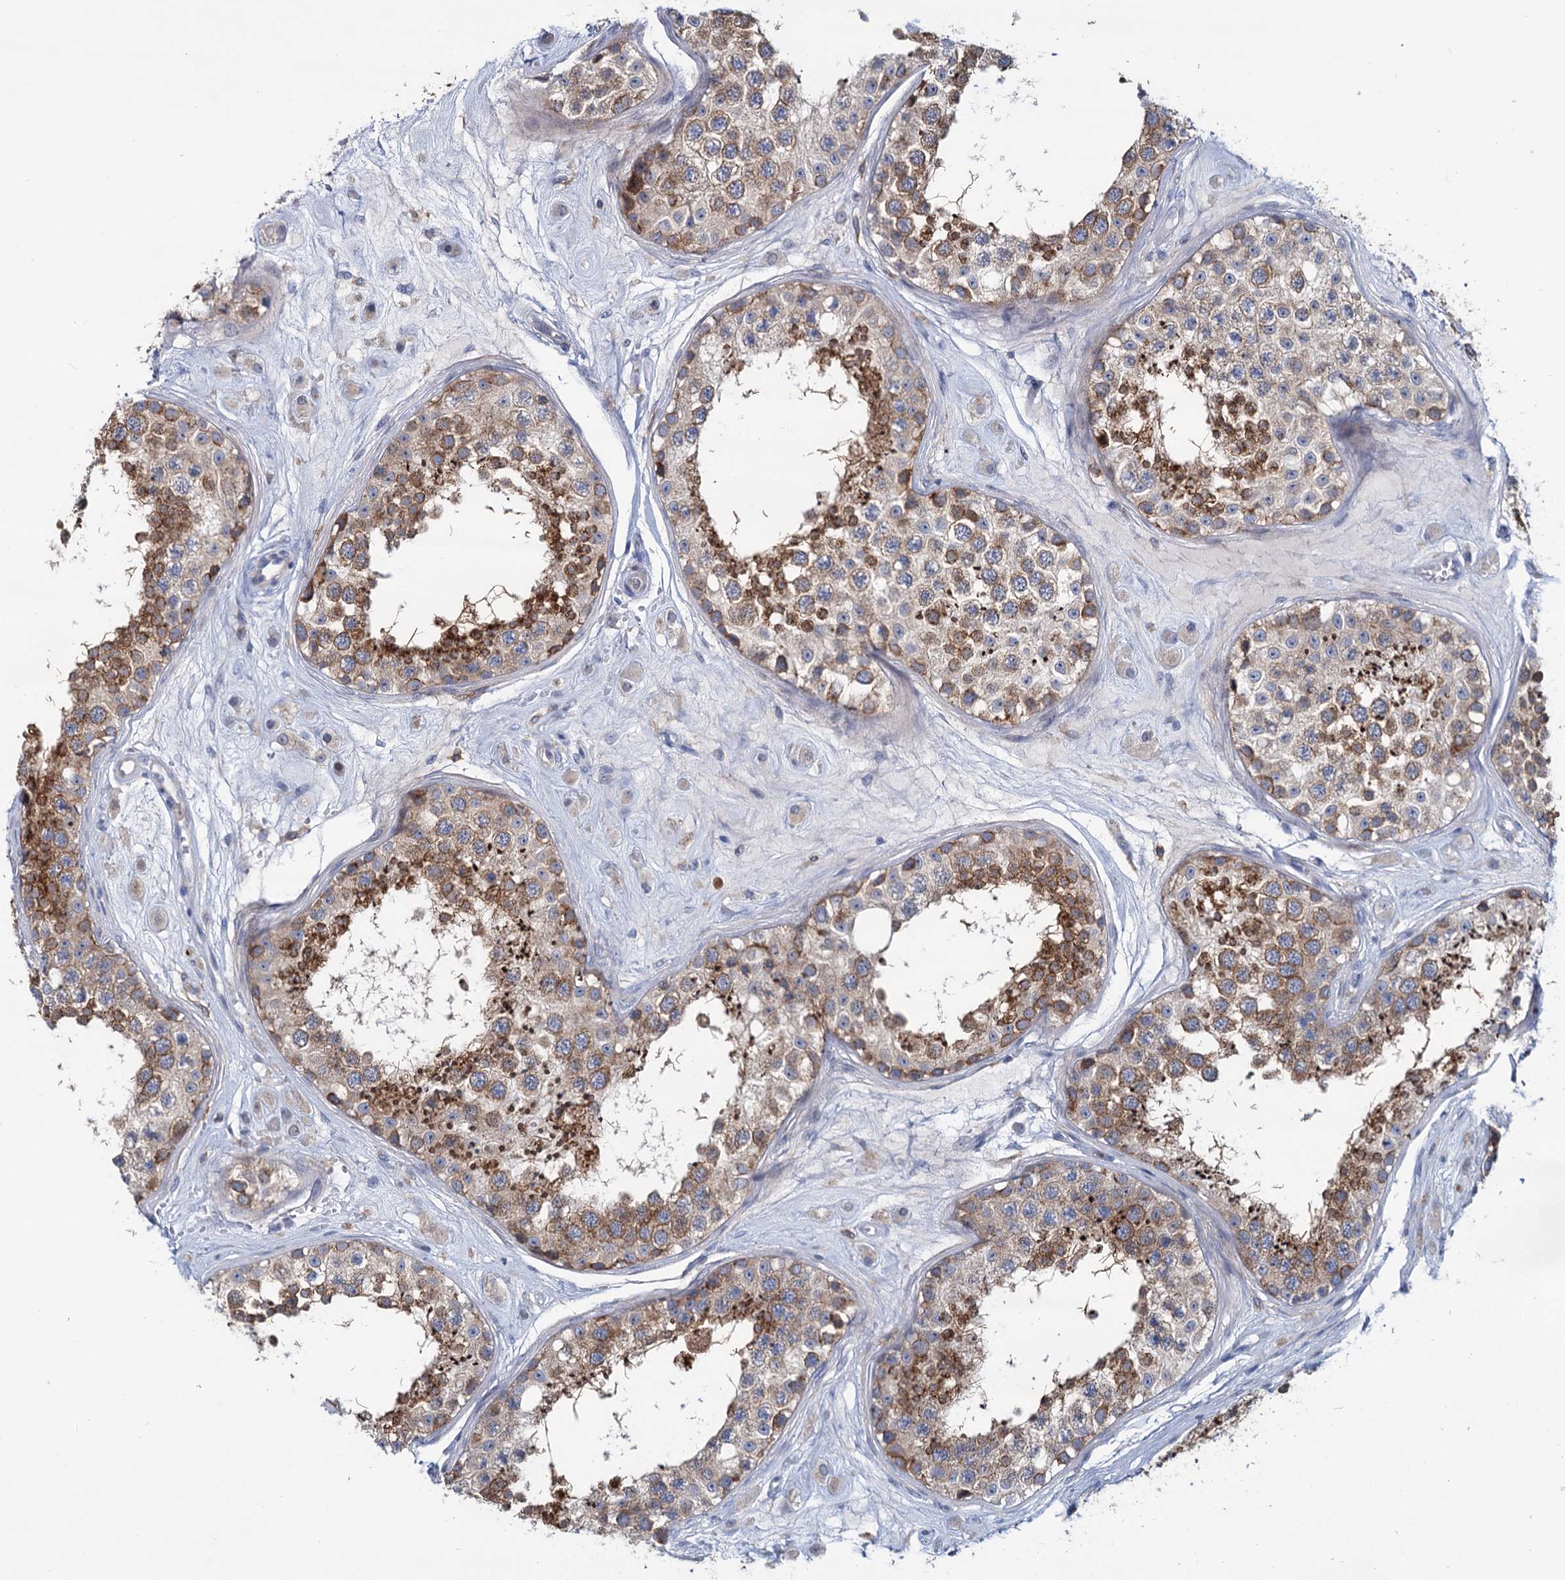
{"staining": {"intensity": "strong", "quantity": "25%-75%", "location": "cytoplasmic/membranous"}, "tissue": "testis", "cell_type": "Cells in seminiferous ducts", "image_type": "normal", "snomed": [{"axis": "morphology", "description": "Normal tissue, NOS"}, {"axis": "topography", "description": "Testis"}], "caption": "Normal testis was stained to show a protein in brown. There is high levels of strong cytoplasmic/membranous positivity in approximately 25%-75% of cells in seminiferous ducts. The staining was performed using DAB to visualize the protein expression in brown, while the nuclei were stained in blue with hematoxylin (Magnification: 20x).", "gene": "LRCH4", "patient": {"sex": "male", "age": 25}}